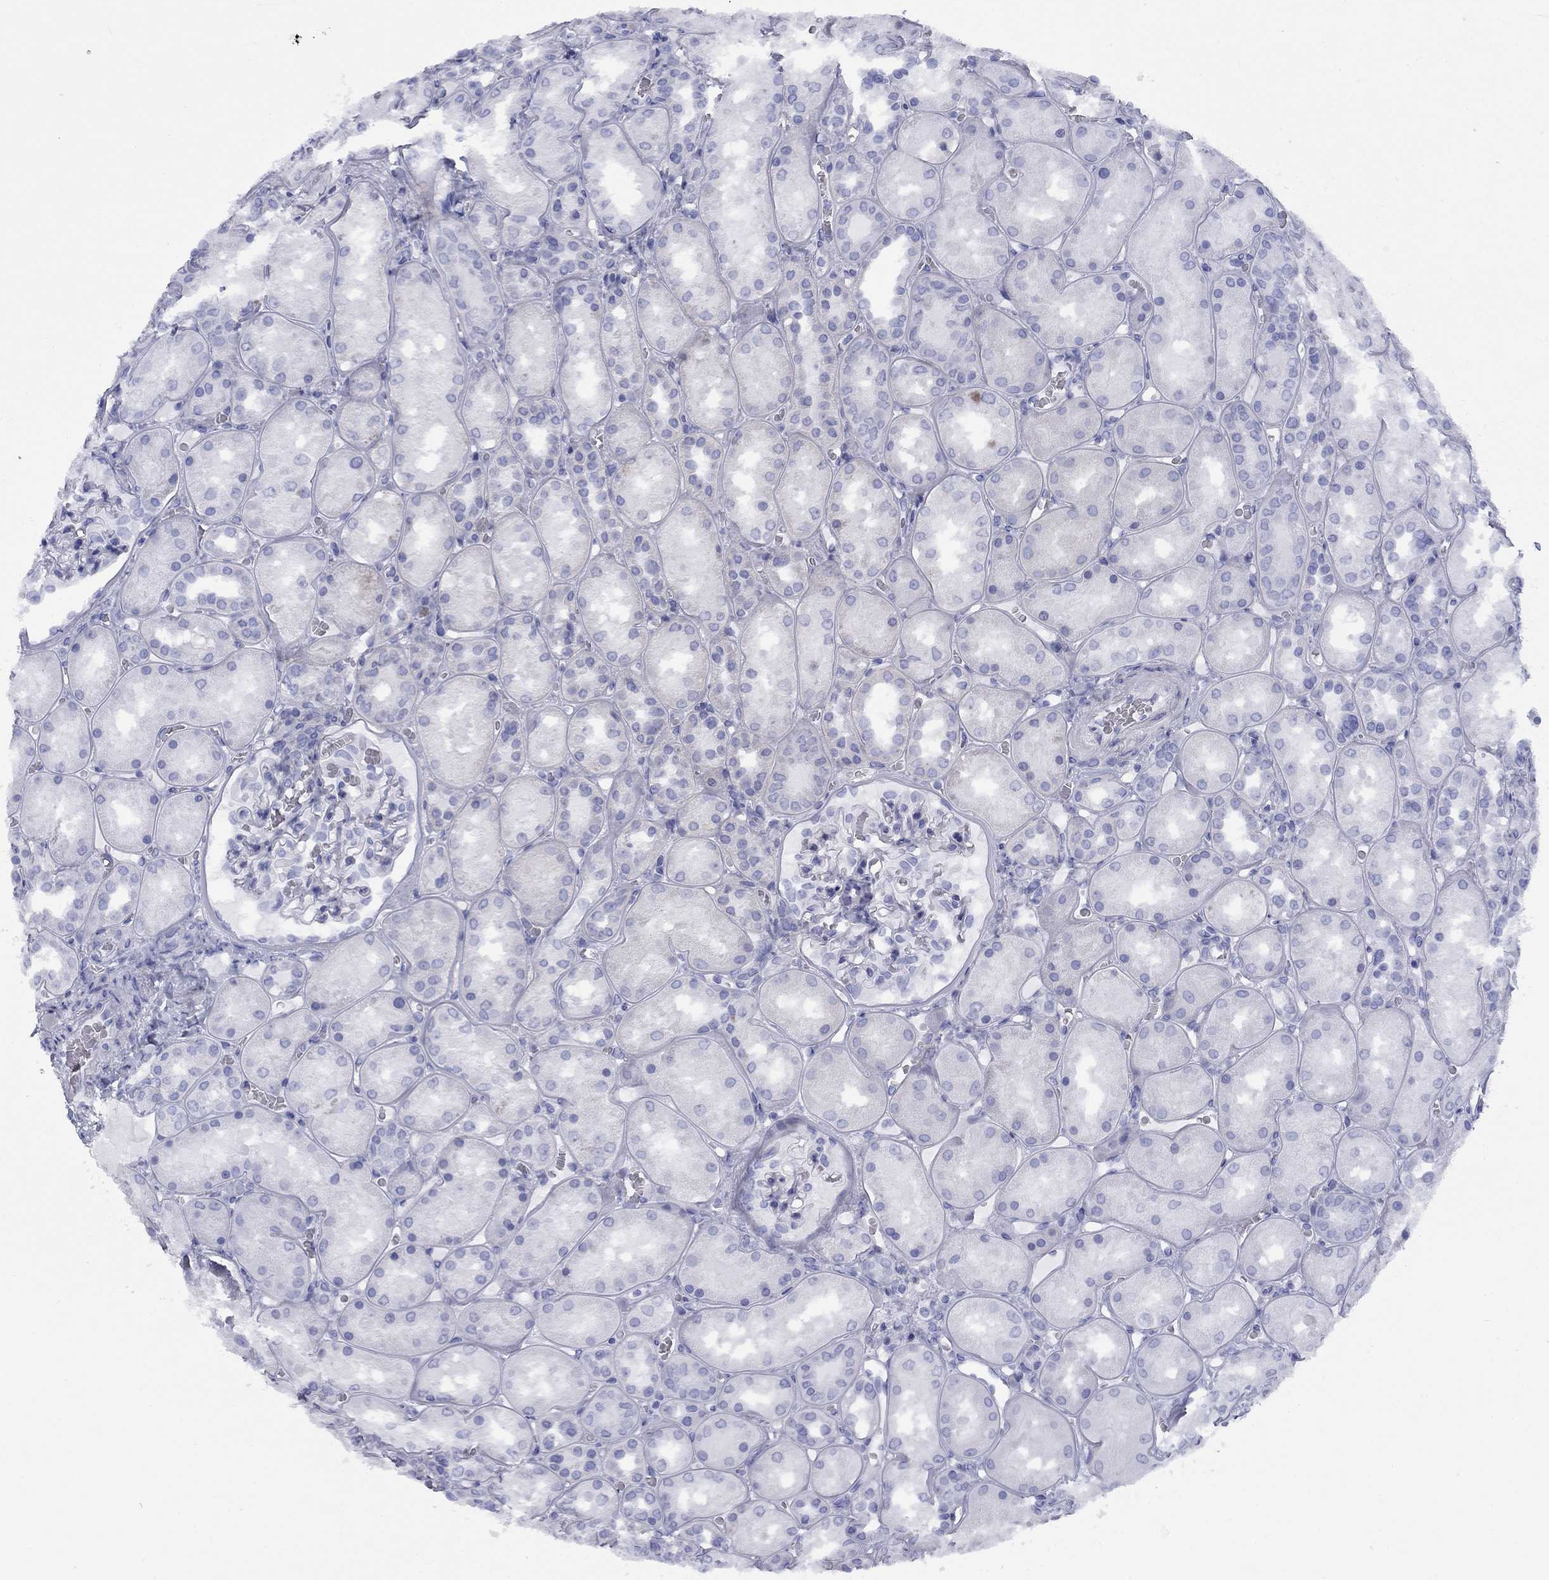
{"staining": {"intensity": "negative", "quantity": "none", "location": "none"}, "tissue": "kidney", "cell_type": "Cells in glomeruli", "image_type": "normal", "snomed": [{"axis": "morphology", "description": "Normal tissue, NOS"}, {"axis": "topography", "description": "Kidney"}], "caption": "A high-resolution photomicrograph shows IHC staining of benign kidney, which exhibits no significant staining in cells in glomeruli.", "gene": "TIGD4", "patient": {"sex": "male", "age": 73}}